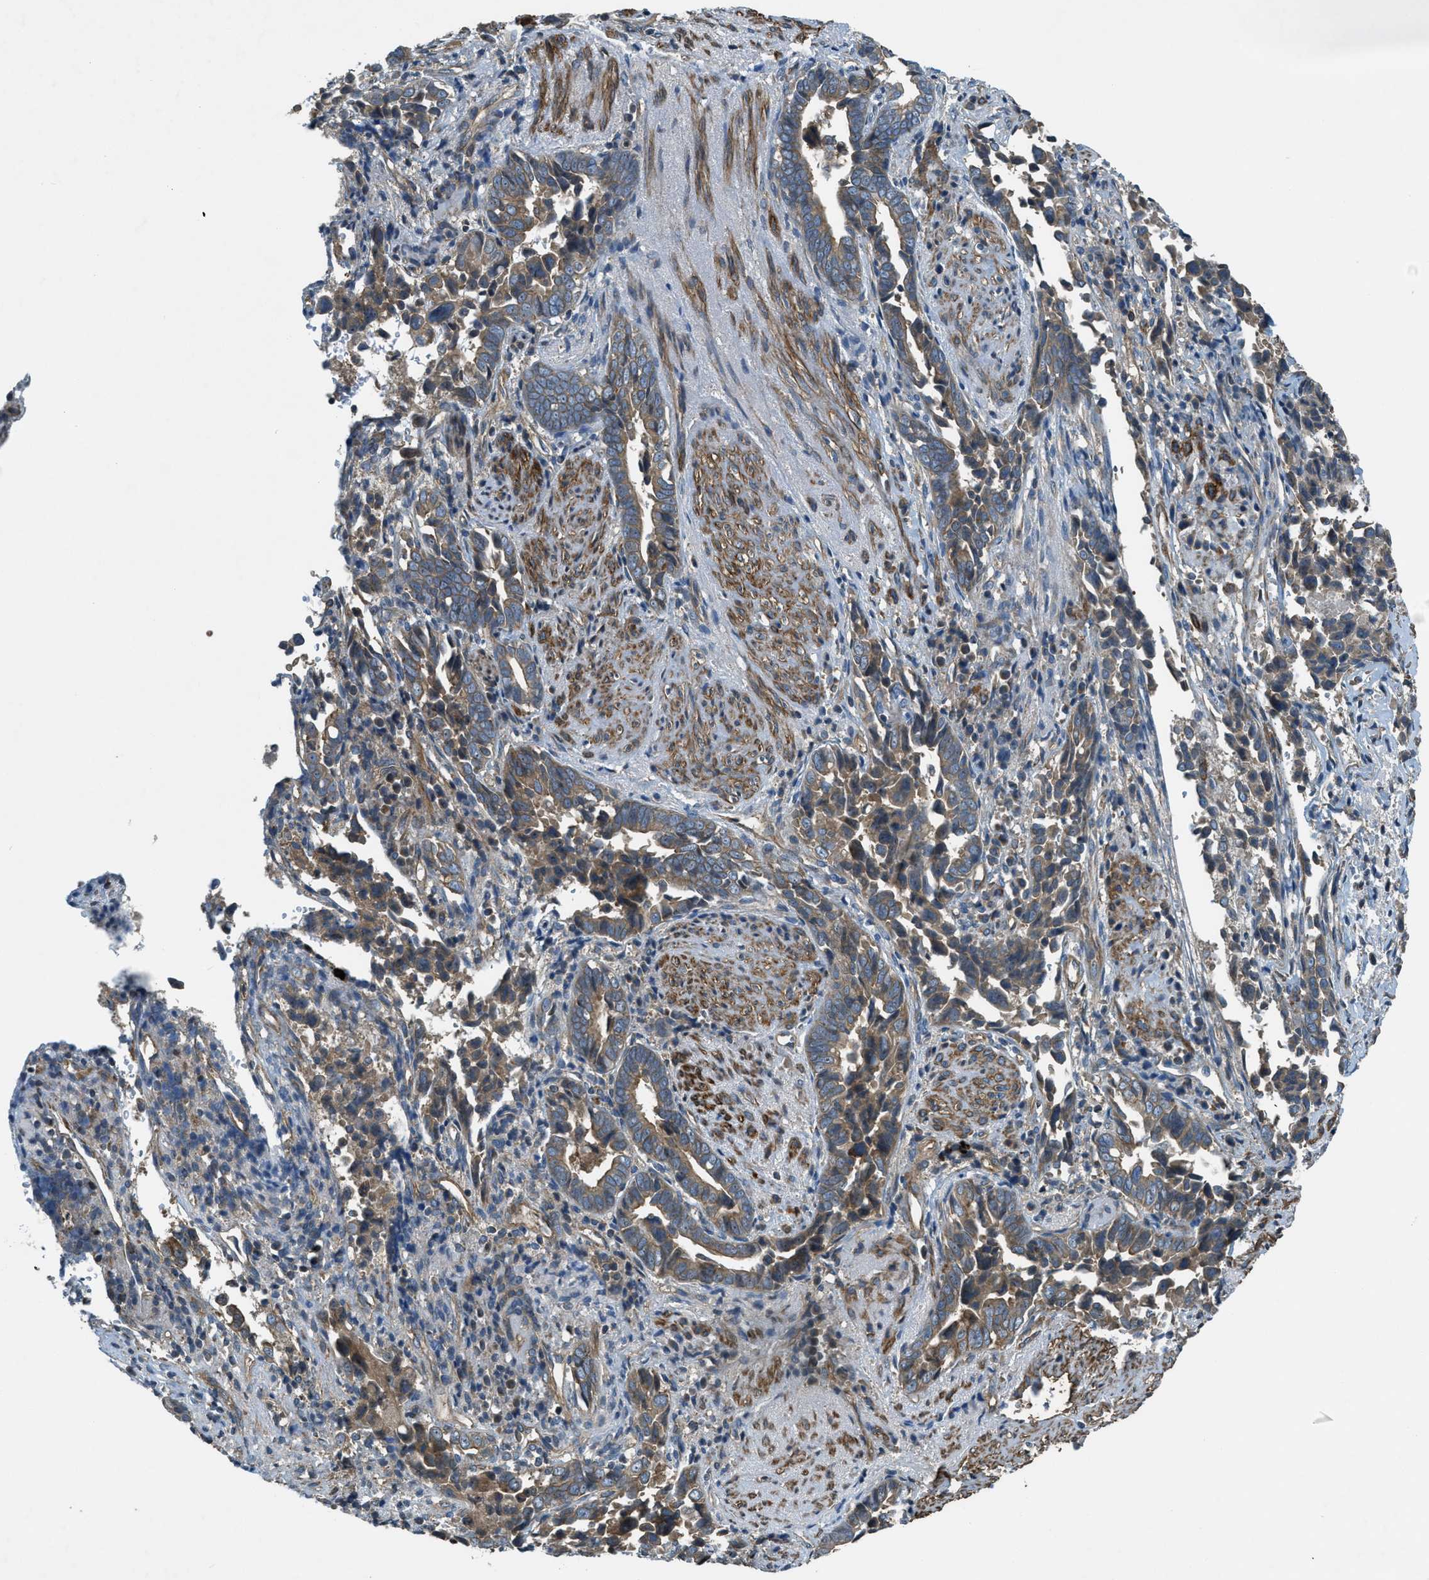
{"staining": {"intensity": "moderate", "quantity": ">75%", "location": "cytoplasmic/membranous"}, "tissue": "liver cancer", "cell_type": "Tumor cells", "image_type": "cancer", "snomed": [{"axis": "morphology", "description": "Cholangiocarcinoma"}, {"axis": "topography", "description": "Liver"}], "caption": "Liver cholangiocarcinoma tissue reveals moderate cytoplasmic/membranous expression in about >75% of tumor cells, visualized by immunohistochemistry.", "gene": "VEZT", "patient": {"sex": "female", "age": 79}}